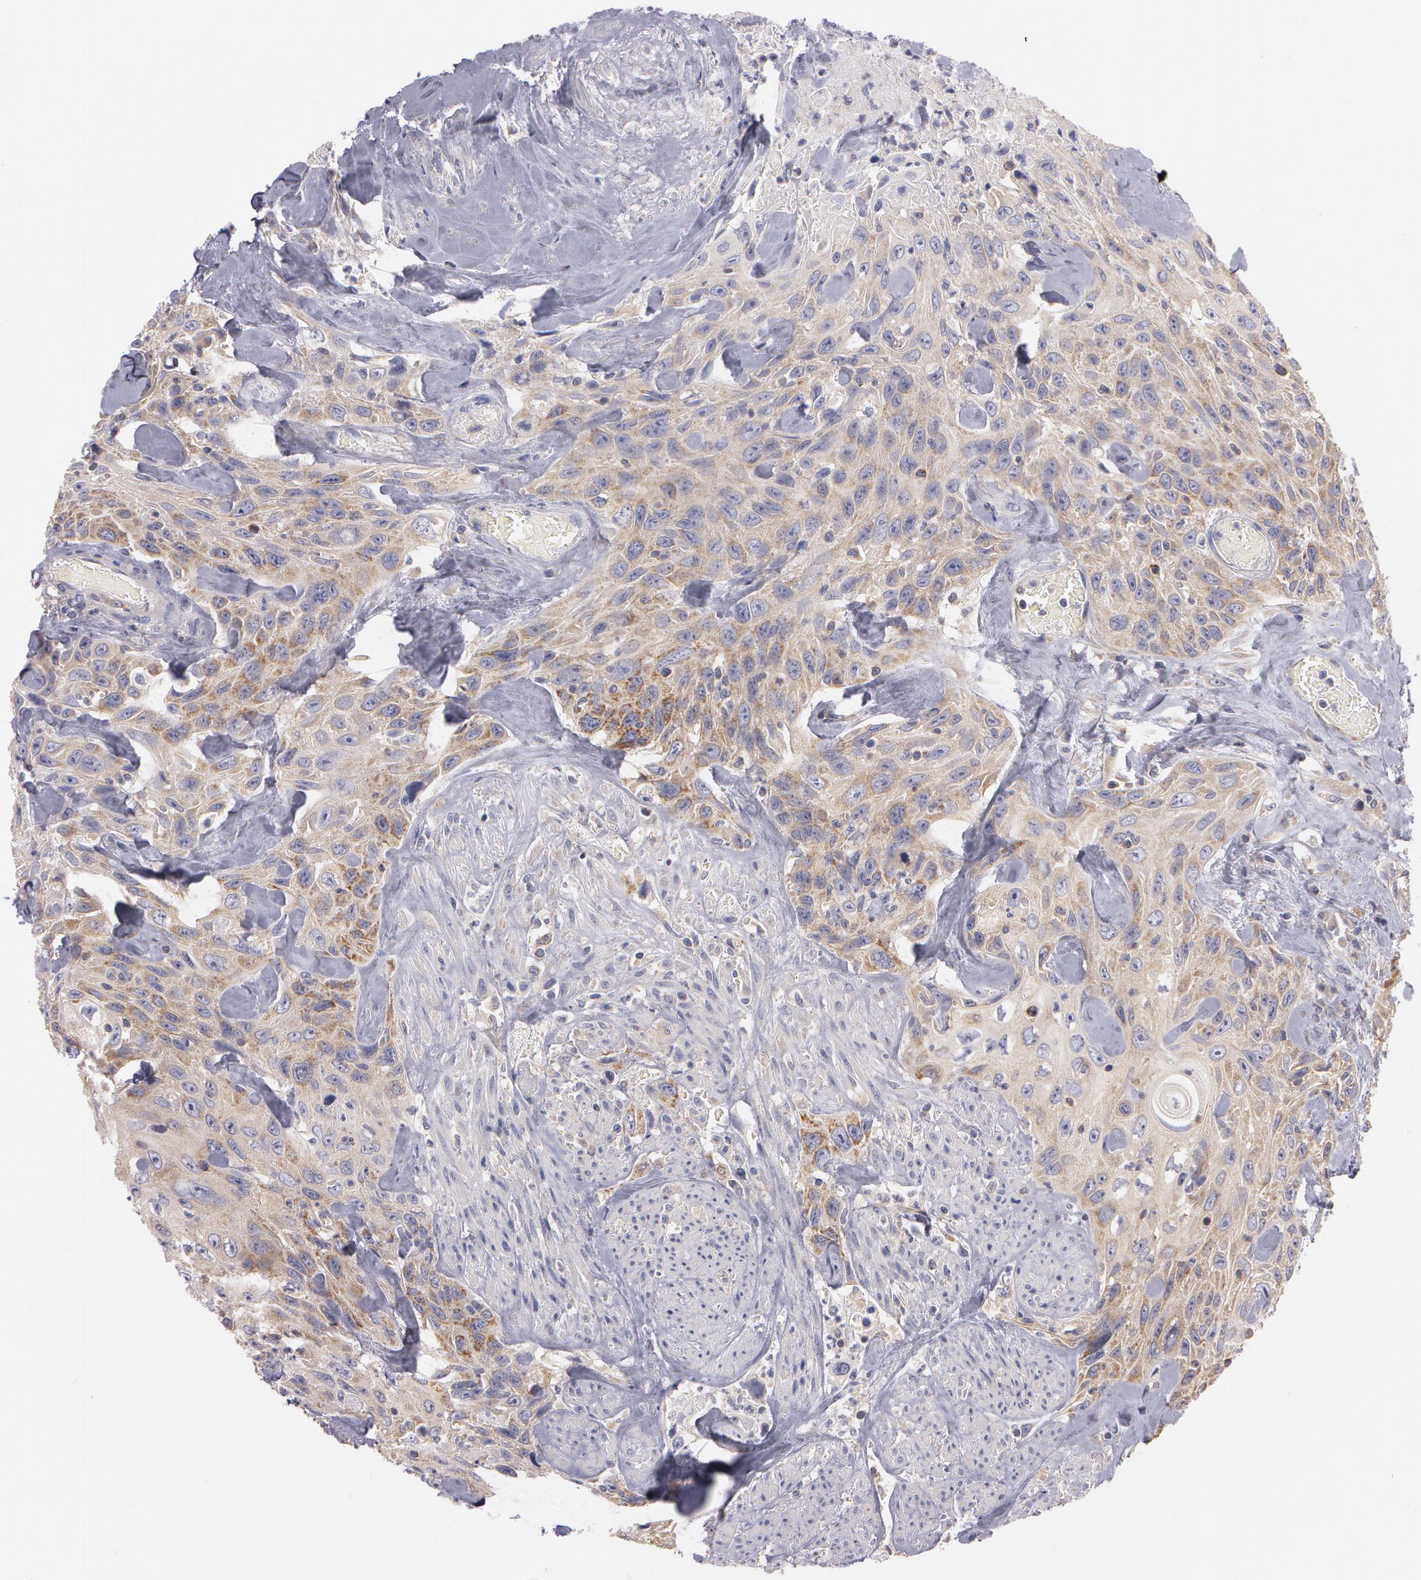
{"staining": {"intensity": "weak", "quantity": ">75%", "location": "cytoplasmic/membranous"}, "tissue": "urothelial cancer", "cell_type": "Tumor cells", "image_type": "cancer", "snomed": [{"axis": "morphology", "description": "Urothelial carcinoma, High grade"}, {"axis": "topography", "description": "Urinary bladder"}], "caption": "Protein expression analysis of urothelial cancer displays weak cytoplasmic/membranous staining in about >75% of tumor cells. (brown staining indicates protein expression, while blue staining denotes nuclei).", "gene": "NEK9", "patient": {"sex": "female", "age": 84}}